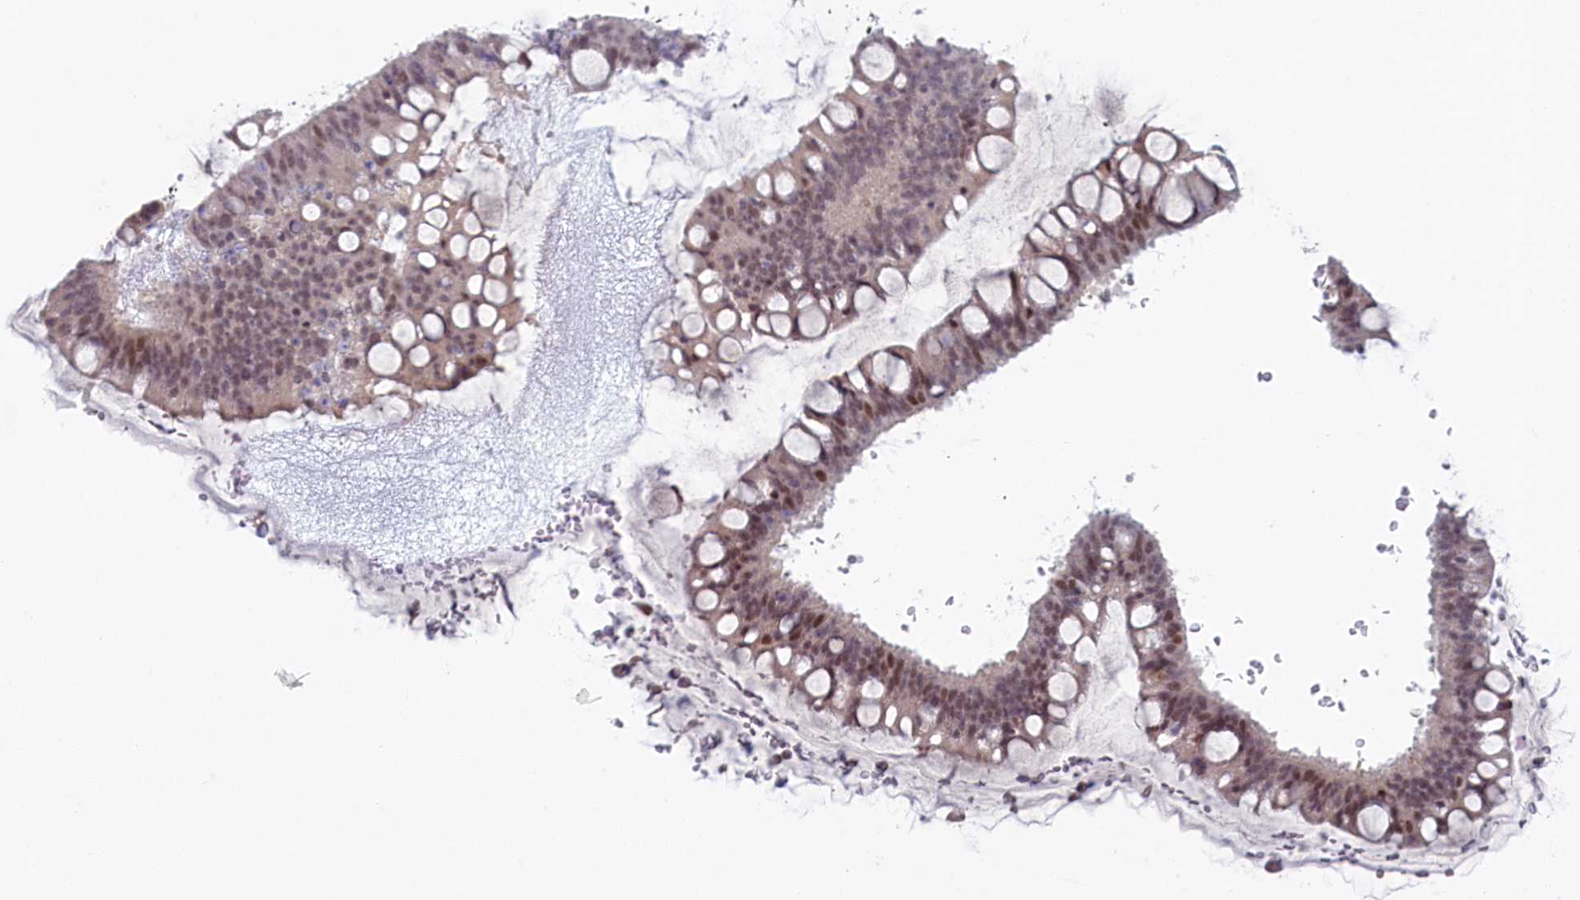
{"staining": {"intensity": "moderate", "quantity": "<25%", "location": "nuclear"}, "tissue": "ovarian cancer", "cell_type": "Tumor cells", "image_type": "cancer", "snomed": [{"axis": "morphology", "description": "Cystadenocarcinoma, mucinous, NOS"}, {"axis": "topography", "description": "Ovary"}], "caption": "This is a histology image of immunohistochemistry staining of ovarian cancer, which shows moderate expression in the nuclear of tumor cells.", "gene": "ATF7IP2", "patient": {"sex": "female", "age": 73}}